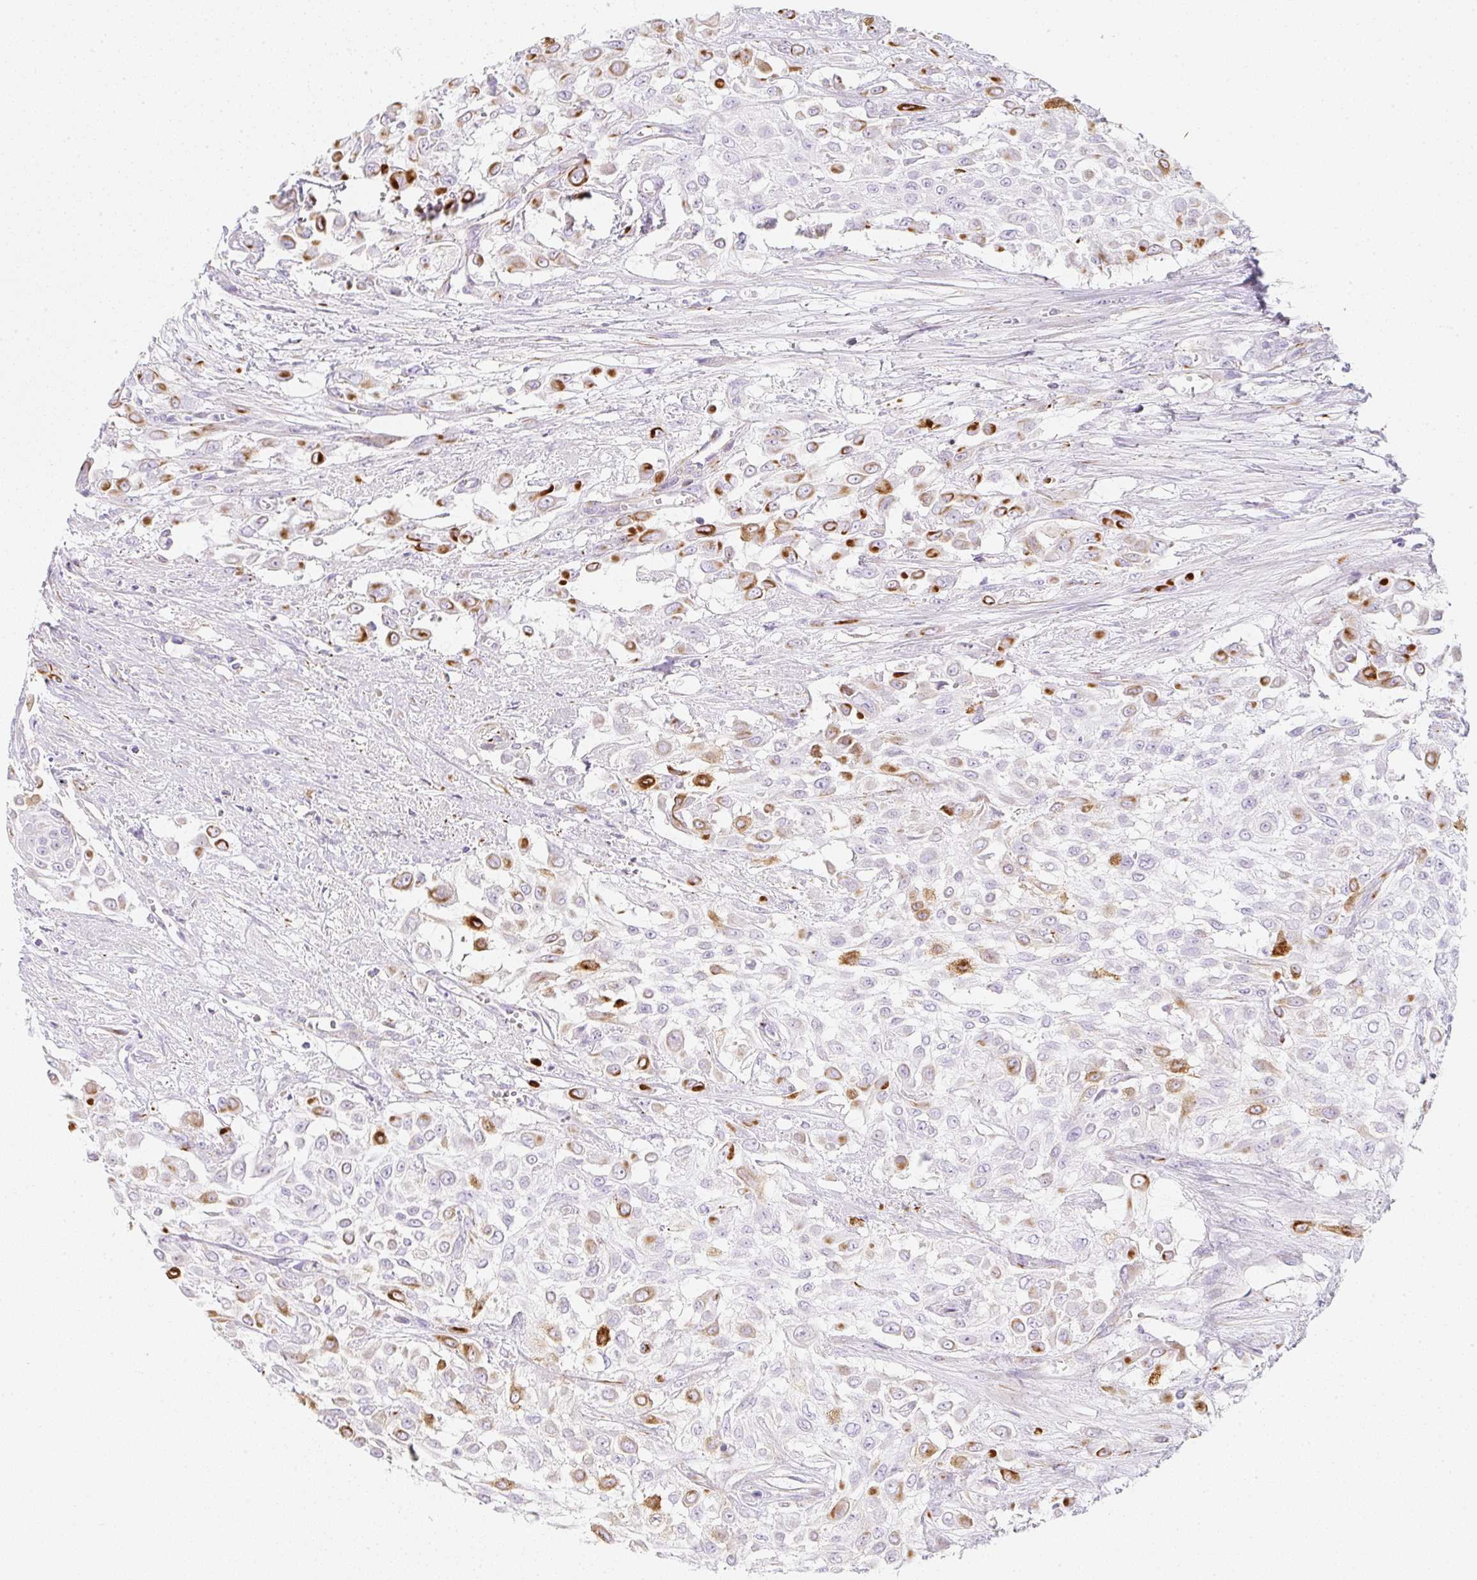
{"staining": {"intensity": "strong", "quantity": "25%-75%", "location": "cytoplasmic/membranous"}, "tissue": "urothelial cancer", "cell_type": "Tumor cells", "image_type": "cancer", "snomed": [{"axis": "morphology", "description": "Urothelial carcinoma, High grade"}, {"axis": "topography", "description": "Urinary bladder"}], "caption": "Brown immunohistochemical staining in urothelial cancer shows strong cytoplasmic/membranous staining in approximately 25%-75% of tumor cells.", "gene": "ZNF689", "patient": {"sex": "male", "age": 57}}